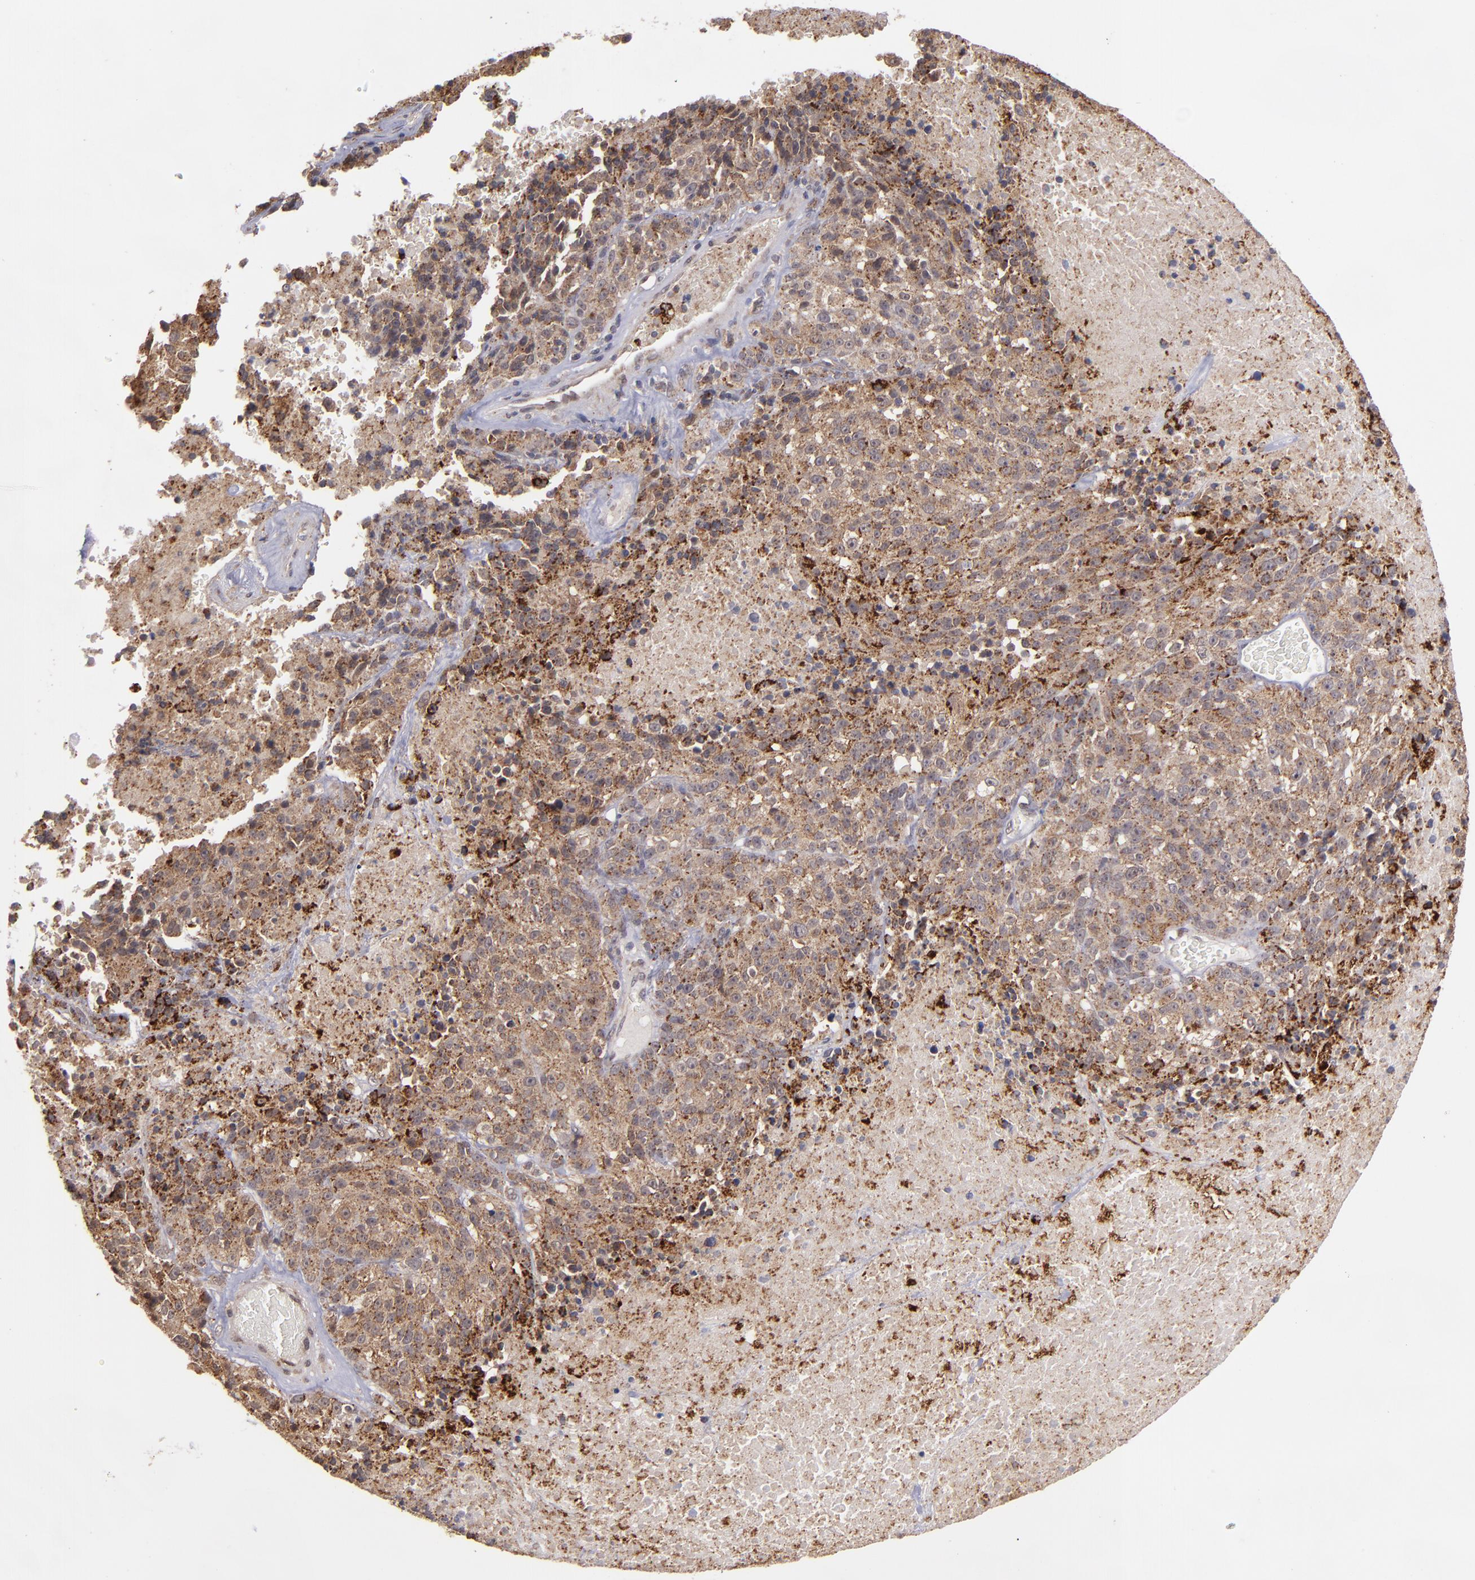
{"staining": {"intensity": "moderate", "quantity": ">75%", "location": "cytoplasmic/membranous"}, "tissue": "melanoma", "cell_type": "Tumor cells", "image_type": "cancer", "snomed": [{"axis": "morphology", "description": "Malignant melanoma, Metastatic site"}, {"axis": "topography", "description": "Cerebral cortex"}], "caption": "Brown immunohistochemical staining in human melanoma displays moderate cytoplasmic/membranous expression in approximately >75% of tumor cells.", "gene": "ZFYVE1", "patient": {"sex": "female", "age": 52}}